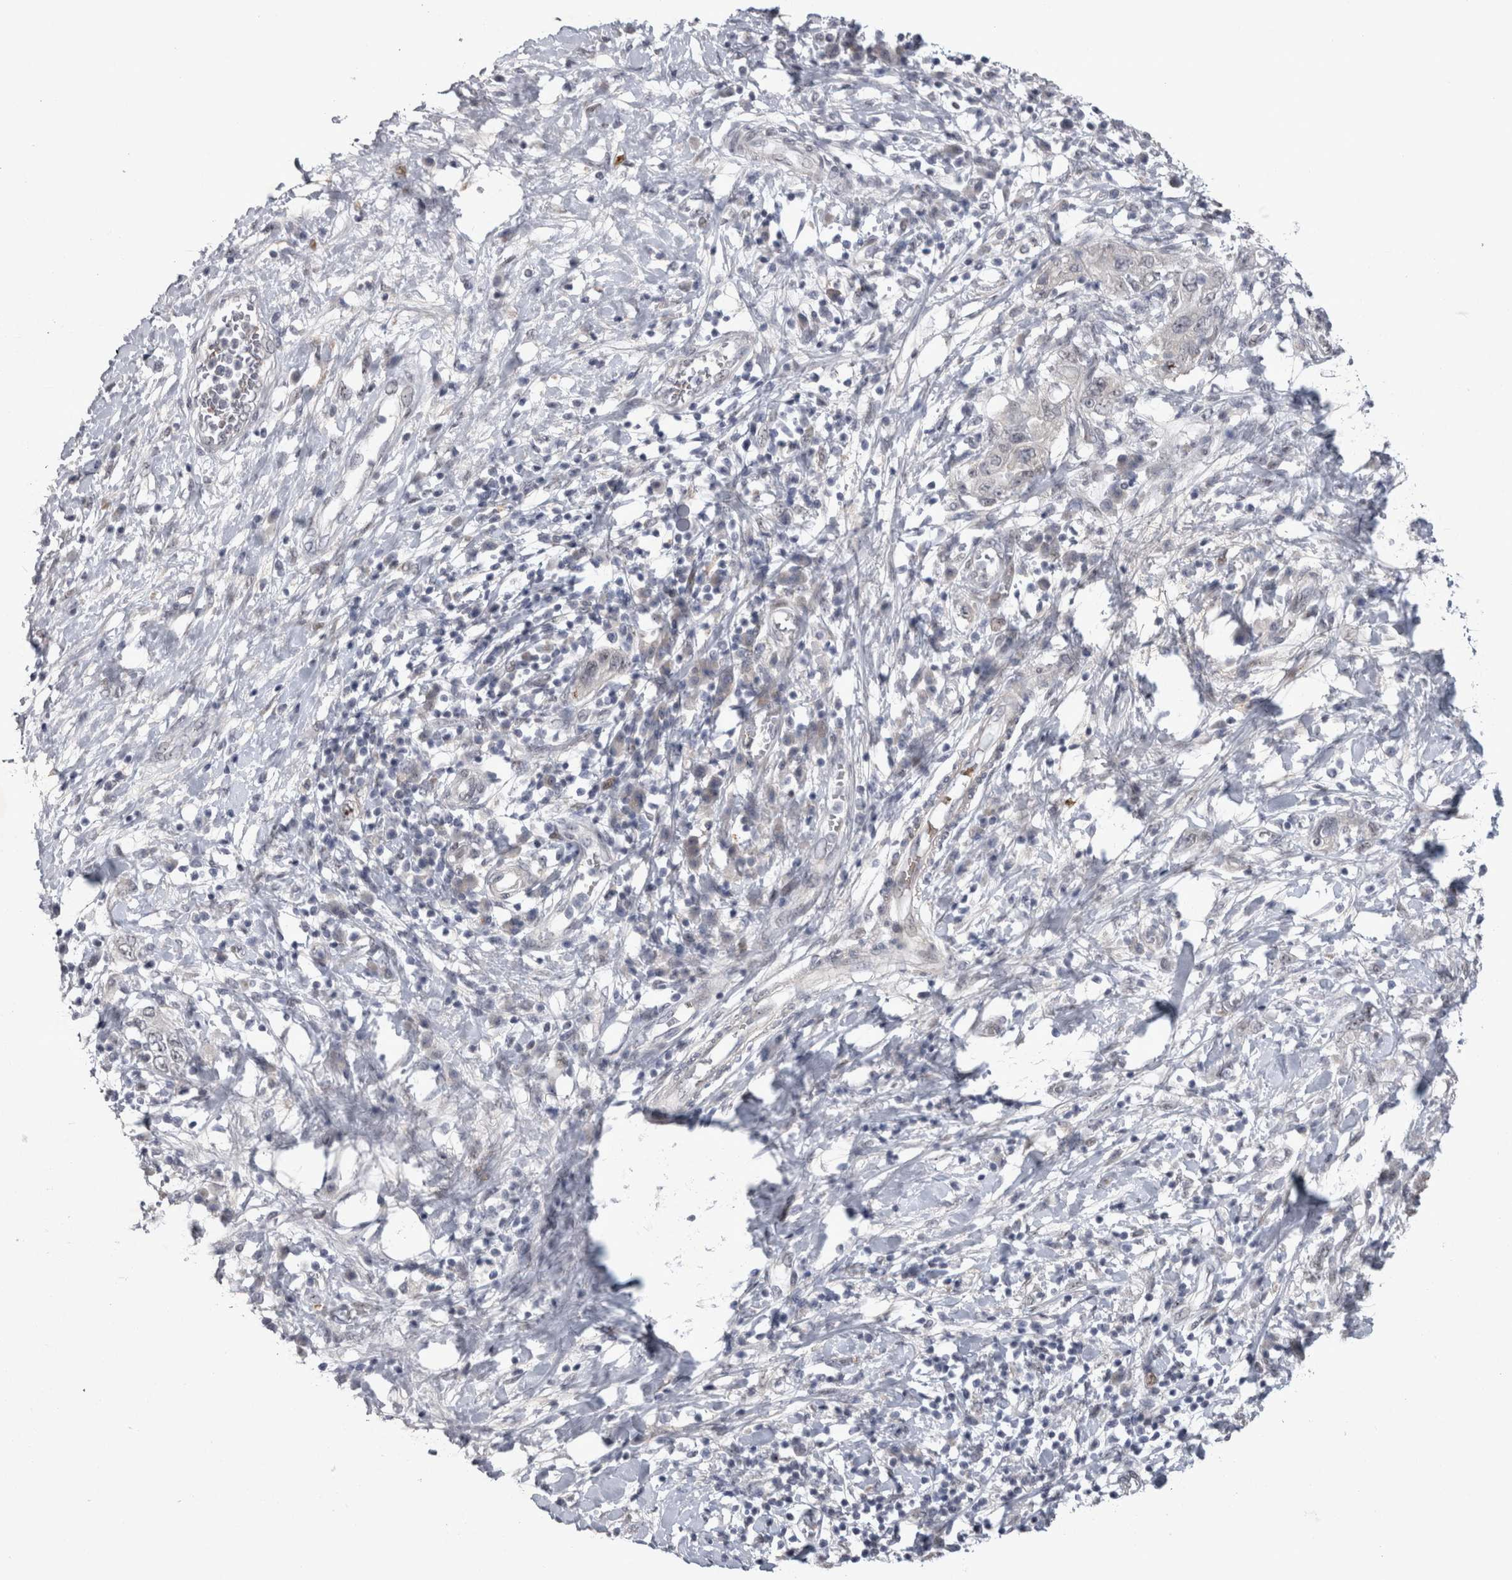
{"staining": {"intensity": "negative", "quantity": "none", "location": "none"}, "tissue": "pancreatic cancer", "cell_type": "Tumor cells", "image_type": "cancer", "snomed": [{"axis": "morphology", "description": "Adenocarcinoma, NOS"}, {"axis": "topography", "description": "Pancreas"}], "caption": "Pancreatic adenocarcinoma stained for a protein using IHC shows no expression tumor cells.", "gene": "IFI44", "patient": {"sex": "female", "age": 73}}